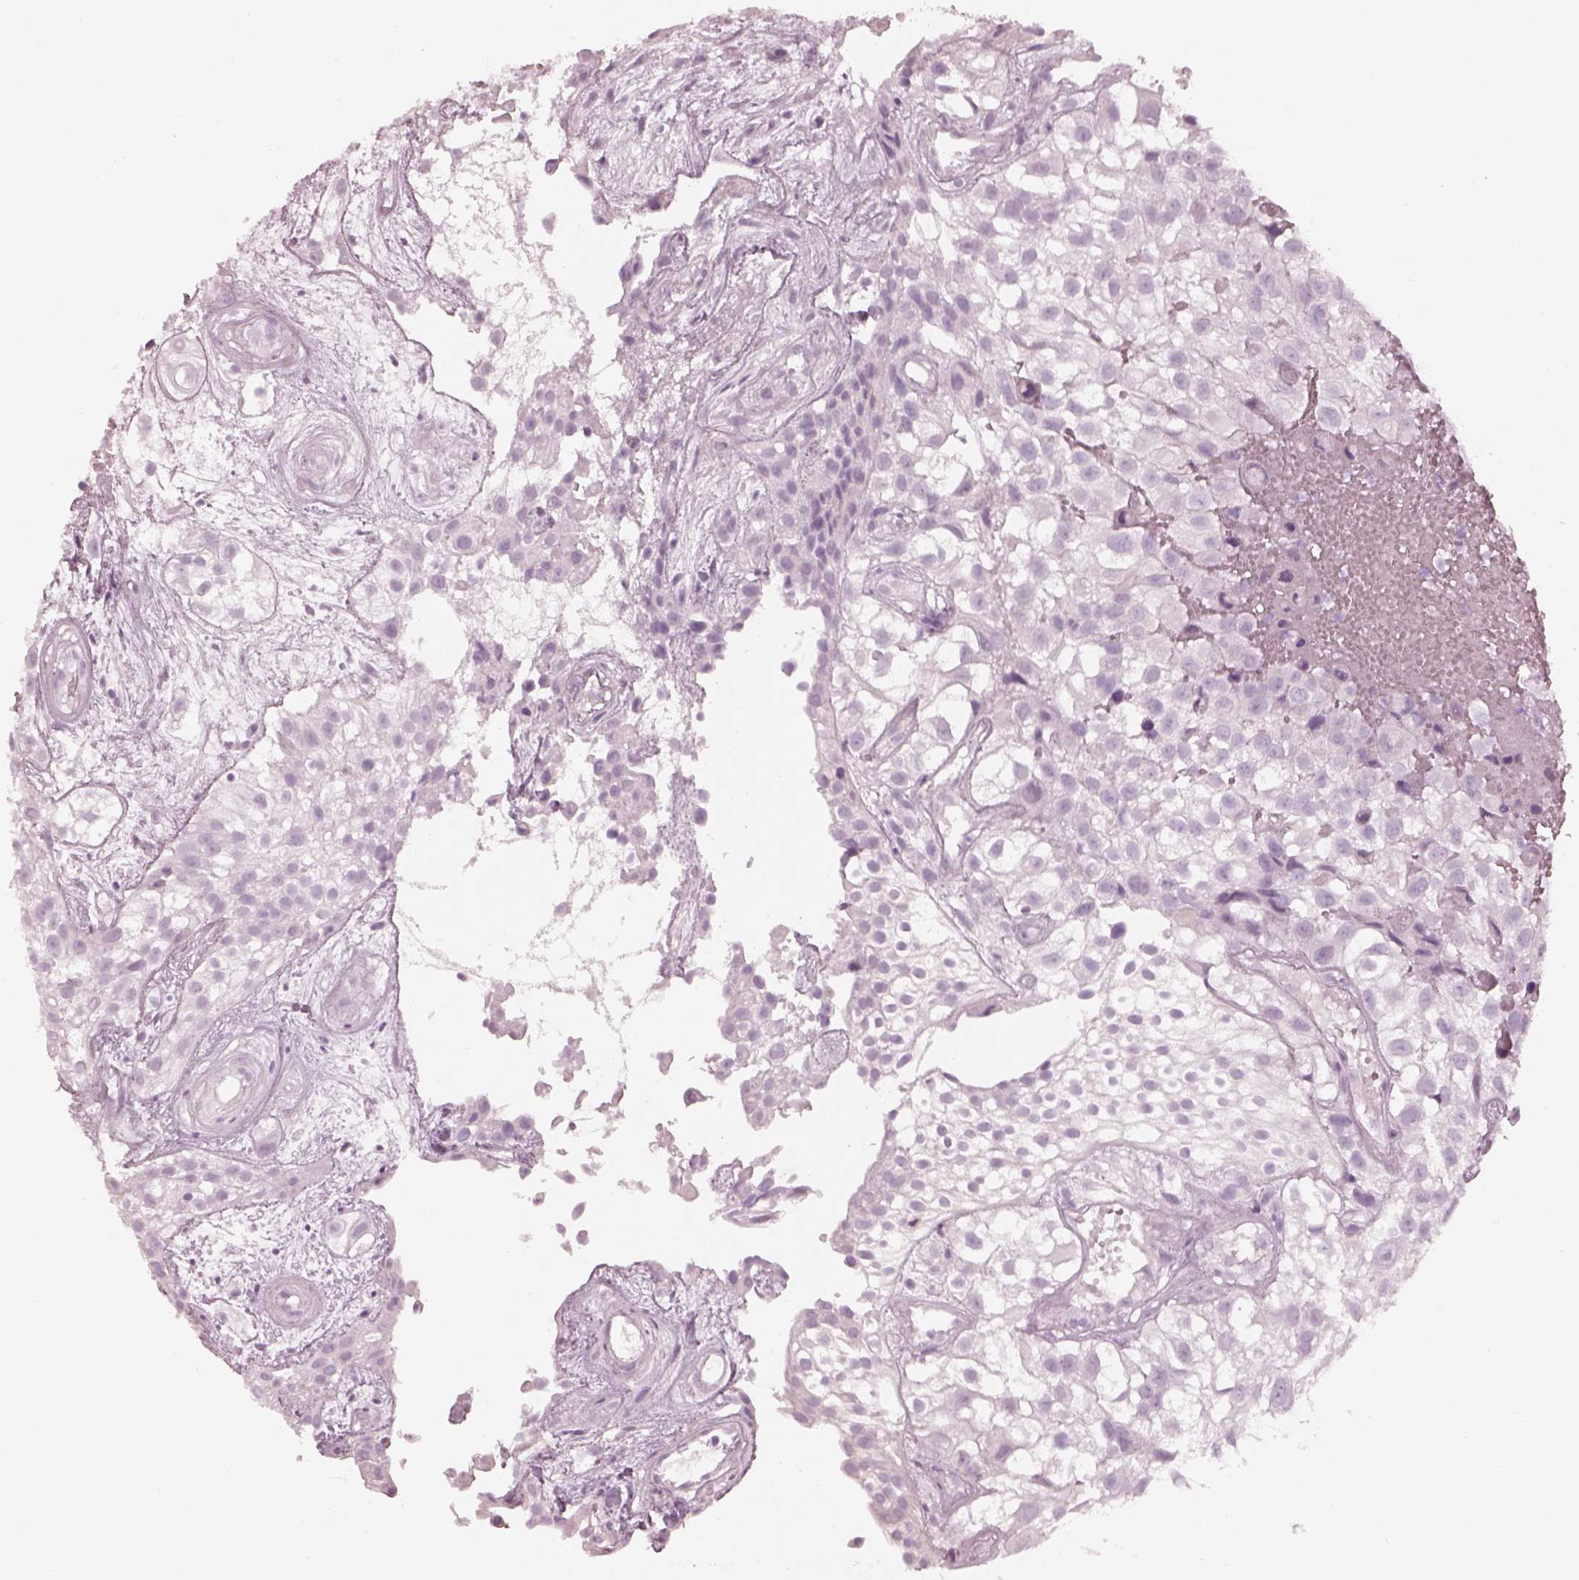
{"staining": {"intensity": "negative", "quantity": "none", "location": "none"}, "tissue": "urothelial cancer", "cell_type": "Tumor cells", "image_type": "cancer", "snomed": [{"axis": "morphology", "description": "Urothelial carcinoma, High grade"}, {"axis": "topography", "description": "Urinary bladder"}], "caption": "High-grade urothelial carcinoma was stained to show a protein in brown. There is no significant expression in tumor cells. (Brightfield microscopy of DAB (3,3'-diaminobenzidine) immunohistochemistry at high magnification).", "gene": "RSPH9", "patient": {"sex": "male", "age": 56}}